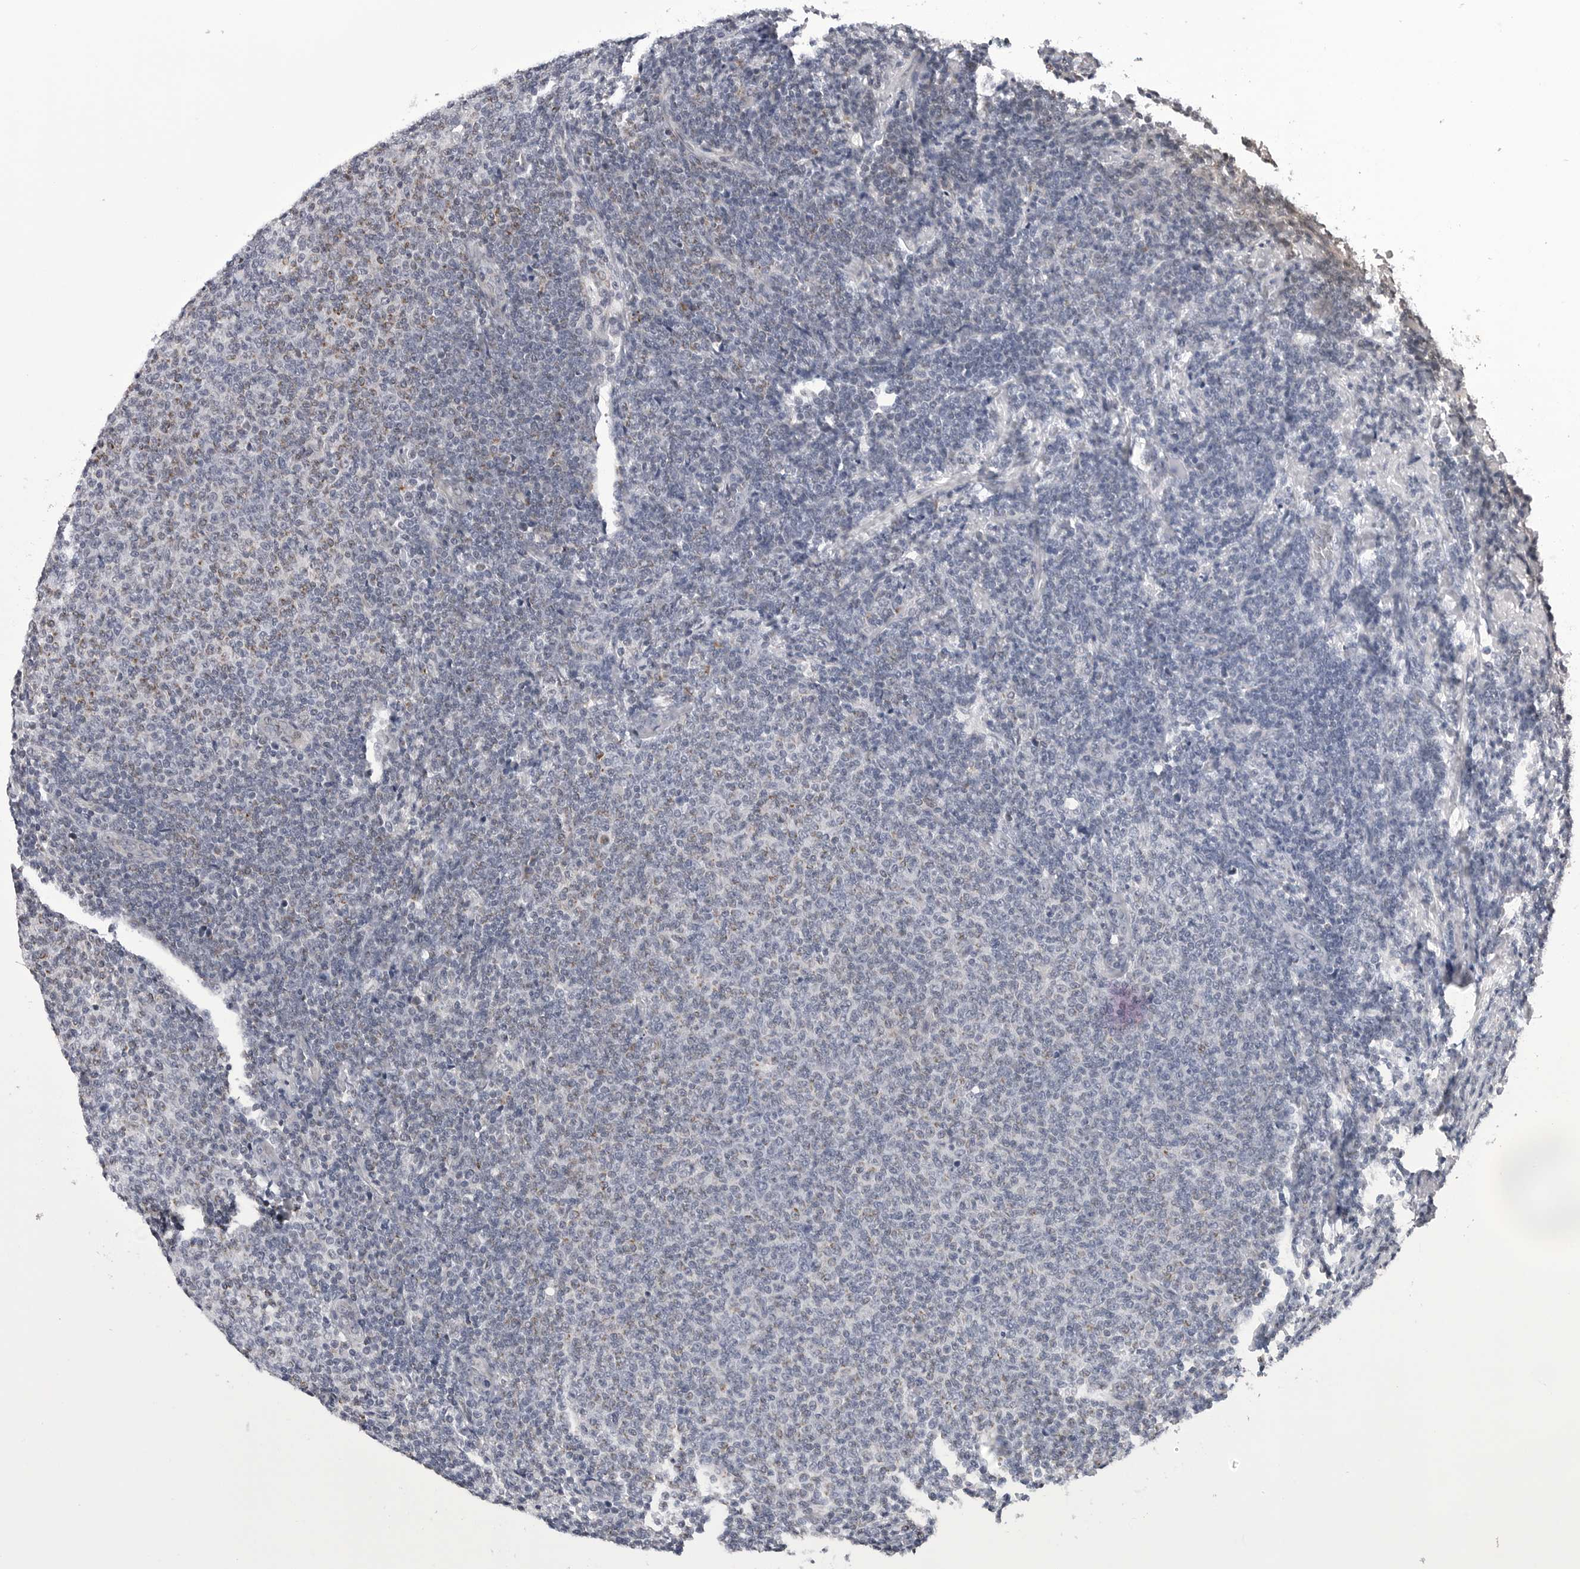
{"staining": {"intensity": "moderate", "quantity": "25%-75%", "location": "cytoplasmic/membranous"}, "tissue": "lymphoma", "cell_type": "Tumor cells", "image_type": "cancer", "snomed": [{"axis": "morphology", "description": "Malignant lymphoma, non-Hodgkin's type, Low grade"}, {"axis": "topography", "description": "Lymph node"}], "caption": "This is an image of IHC staining of lymphoma, which shows moderate staining in the cytoplasmic/membranous of tumor cells.", "gene": "CDK20", "patient": {"sex": "male", "age": 66}}